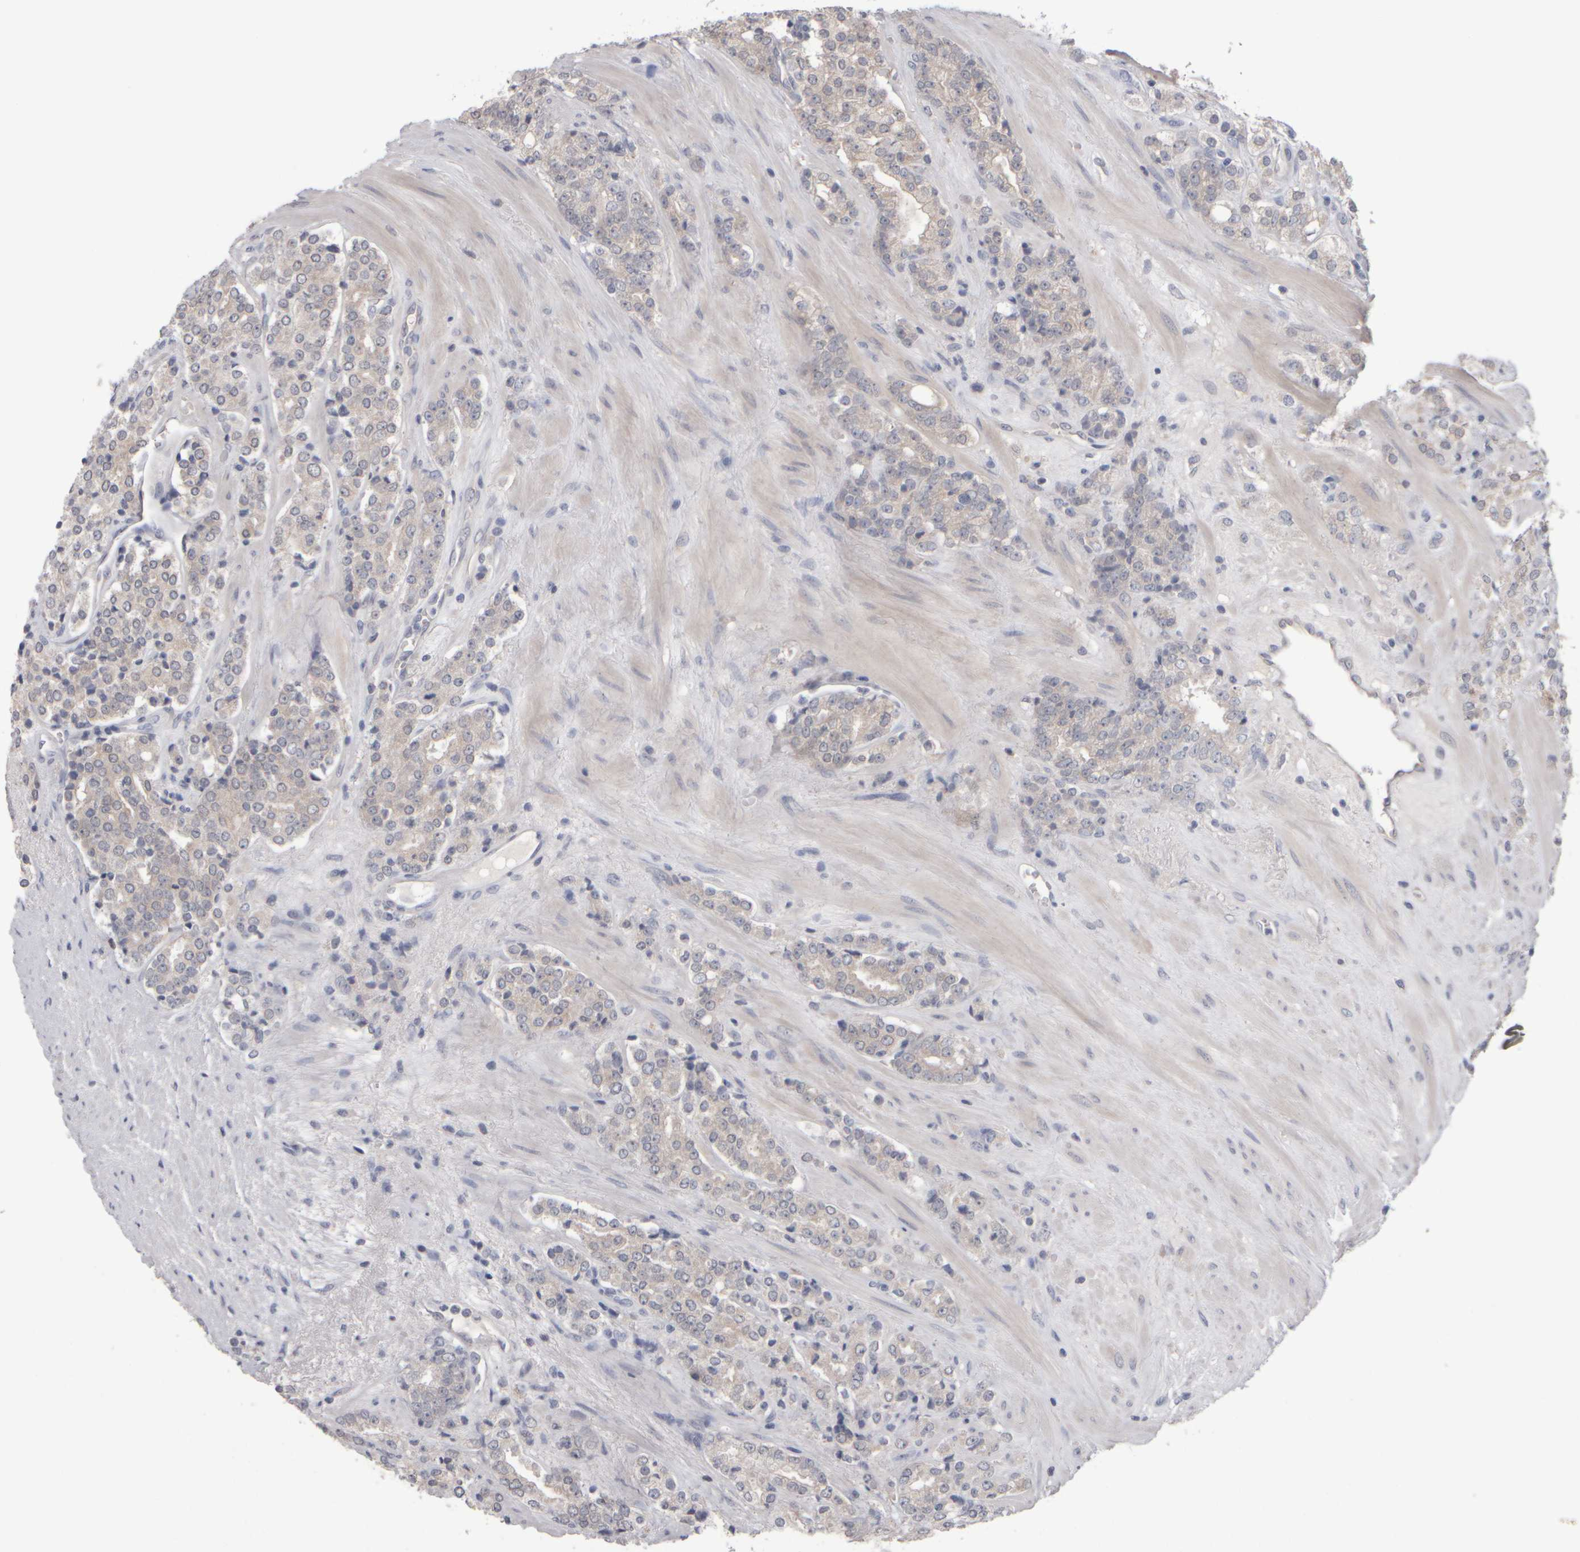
{"staining": {"intensity": "negative", "quantity": "none", "location": "none"}, "tissue": "prostate cancer", "cell_type": "Tumor cells", "image_type": "cancer", "snomed": [{"axis": "morphology", "description": "Adenocarcinoma, High grade"}, {"axis": "topography", "description": "Prostate"}], "caption": "Prostate high-grade adenocarcinoma was stained to show a protein in brown. There is no significant positivity in tumor cells.", "gene": "EPHX2", "patient": {"sex": "male", "age": 71}}